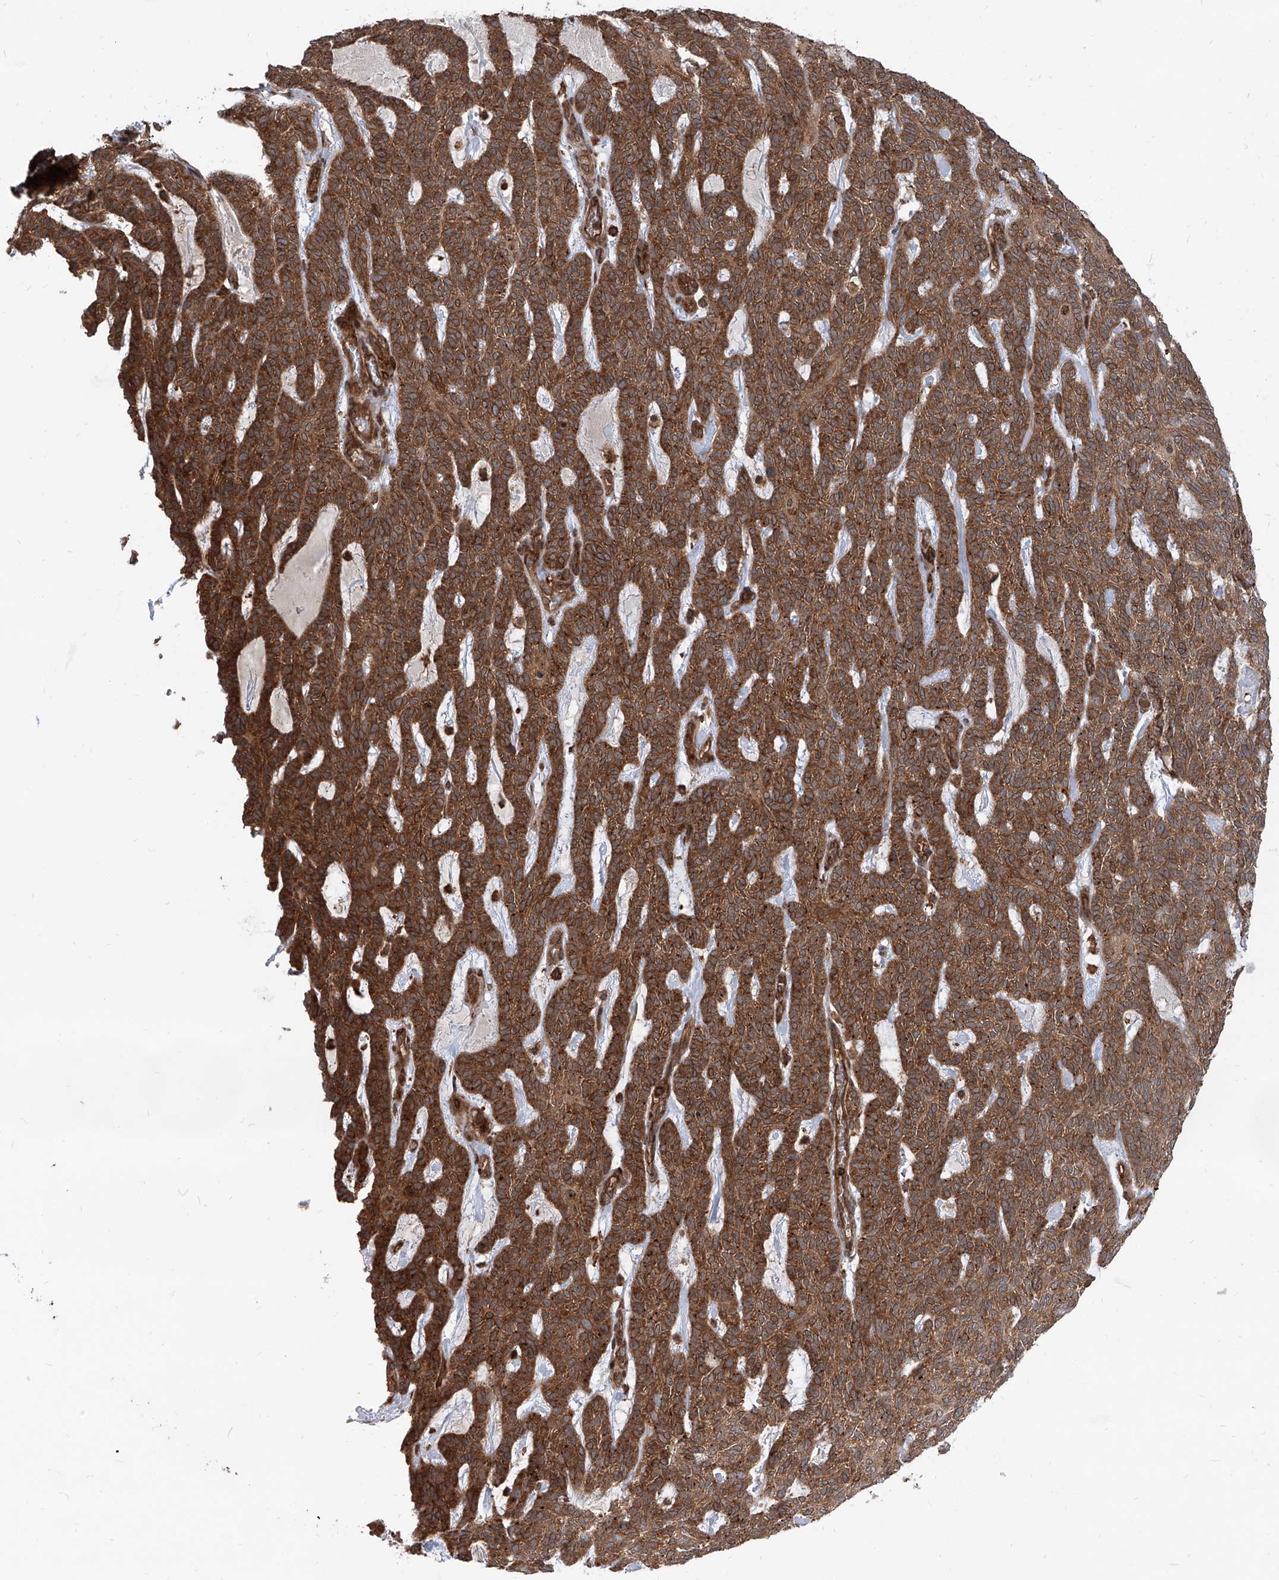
{"staining": {"intensity": "strong", "quantity": ">75%", "location": "cytoplasmic/membranous,nuclear"}, "tissue": "skin cancer", "cell_type": "Tumor cells", "image_type": "cancer", "snomed": [{"axis": "morphology", "description": "Squamous cell carcinoma, NOS"}, {"axis": "topography", "description": "Skin"}], "caption": "There is high levels of strong cytoplasmic/membranous and nuclear positivity in tumor cells of skin squamous cell carcinoma, as demonstrated by immunohistochemical staining (brown color).", "gene": "MAGED2", "patient": {"sex": "female", "age": 90}}